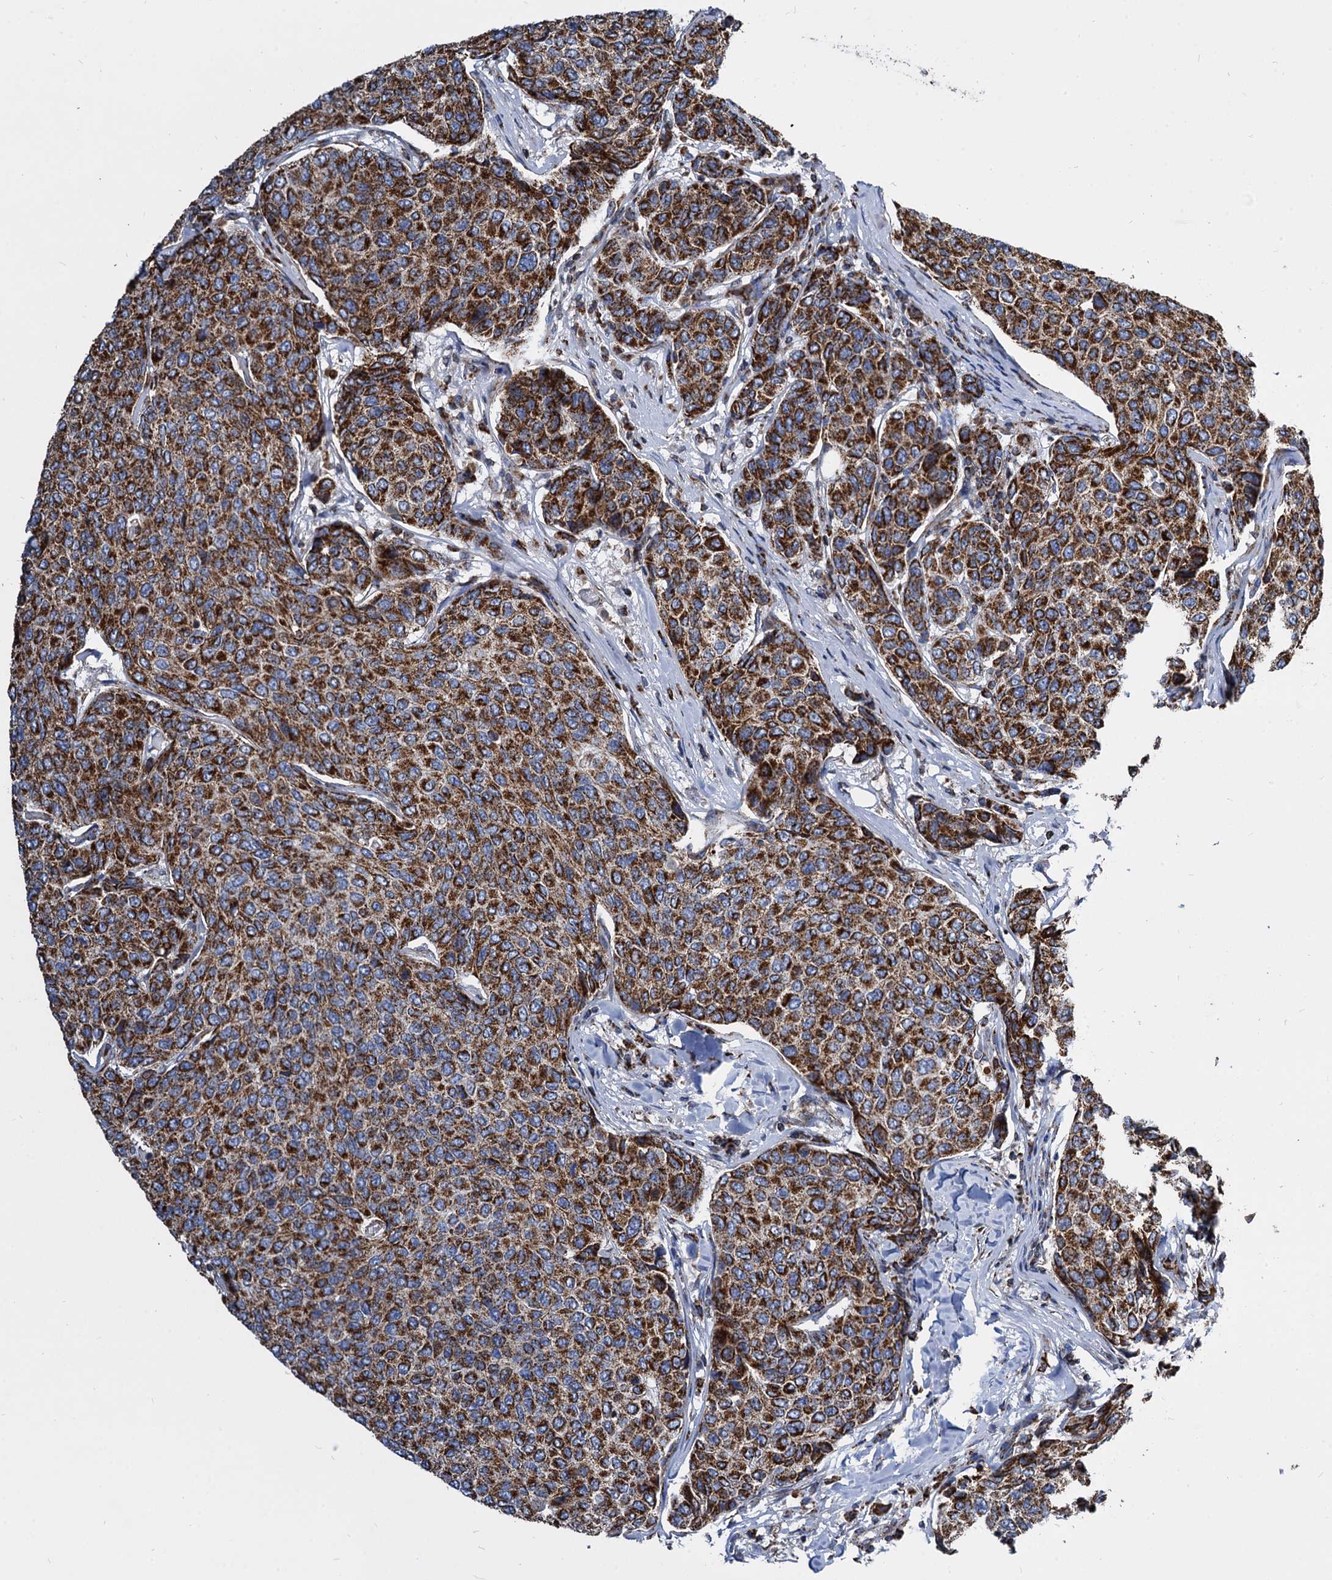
{"staining": {"intensity": "strong", "quantity": ">75%", "location": "cytoplasmic/membranous"}, "tissue": "breast cancer", "cell_type": "Tumor cells", "image_type": "cancer", "snomed": [{"axis": "morphology", "description": "Duct carcinoma"}, {"axis": "topography", "description": "Breast"}], "caption": "DAB immunohistochemical staining of human breast intraductal carcinoma shows strong cytoplasmic/membranous protein staining in about >75% of tumor cells.", "gene": "TIMM10", "patient": {"sex": "female", "age": 55}}